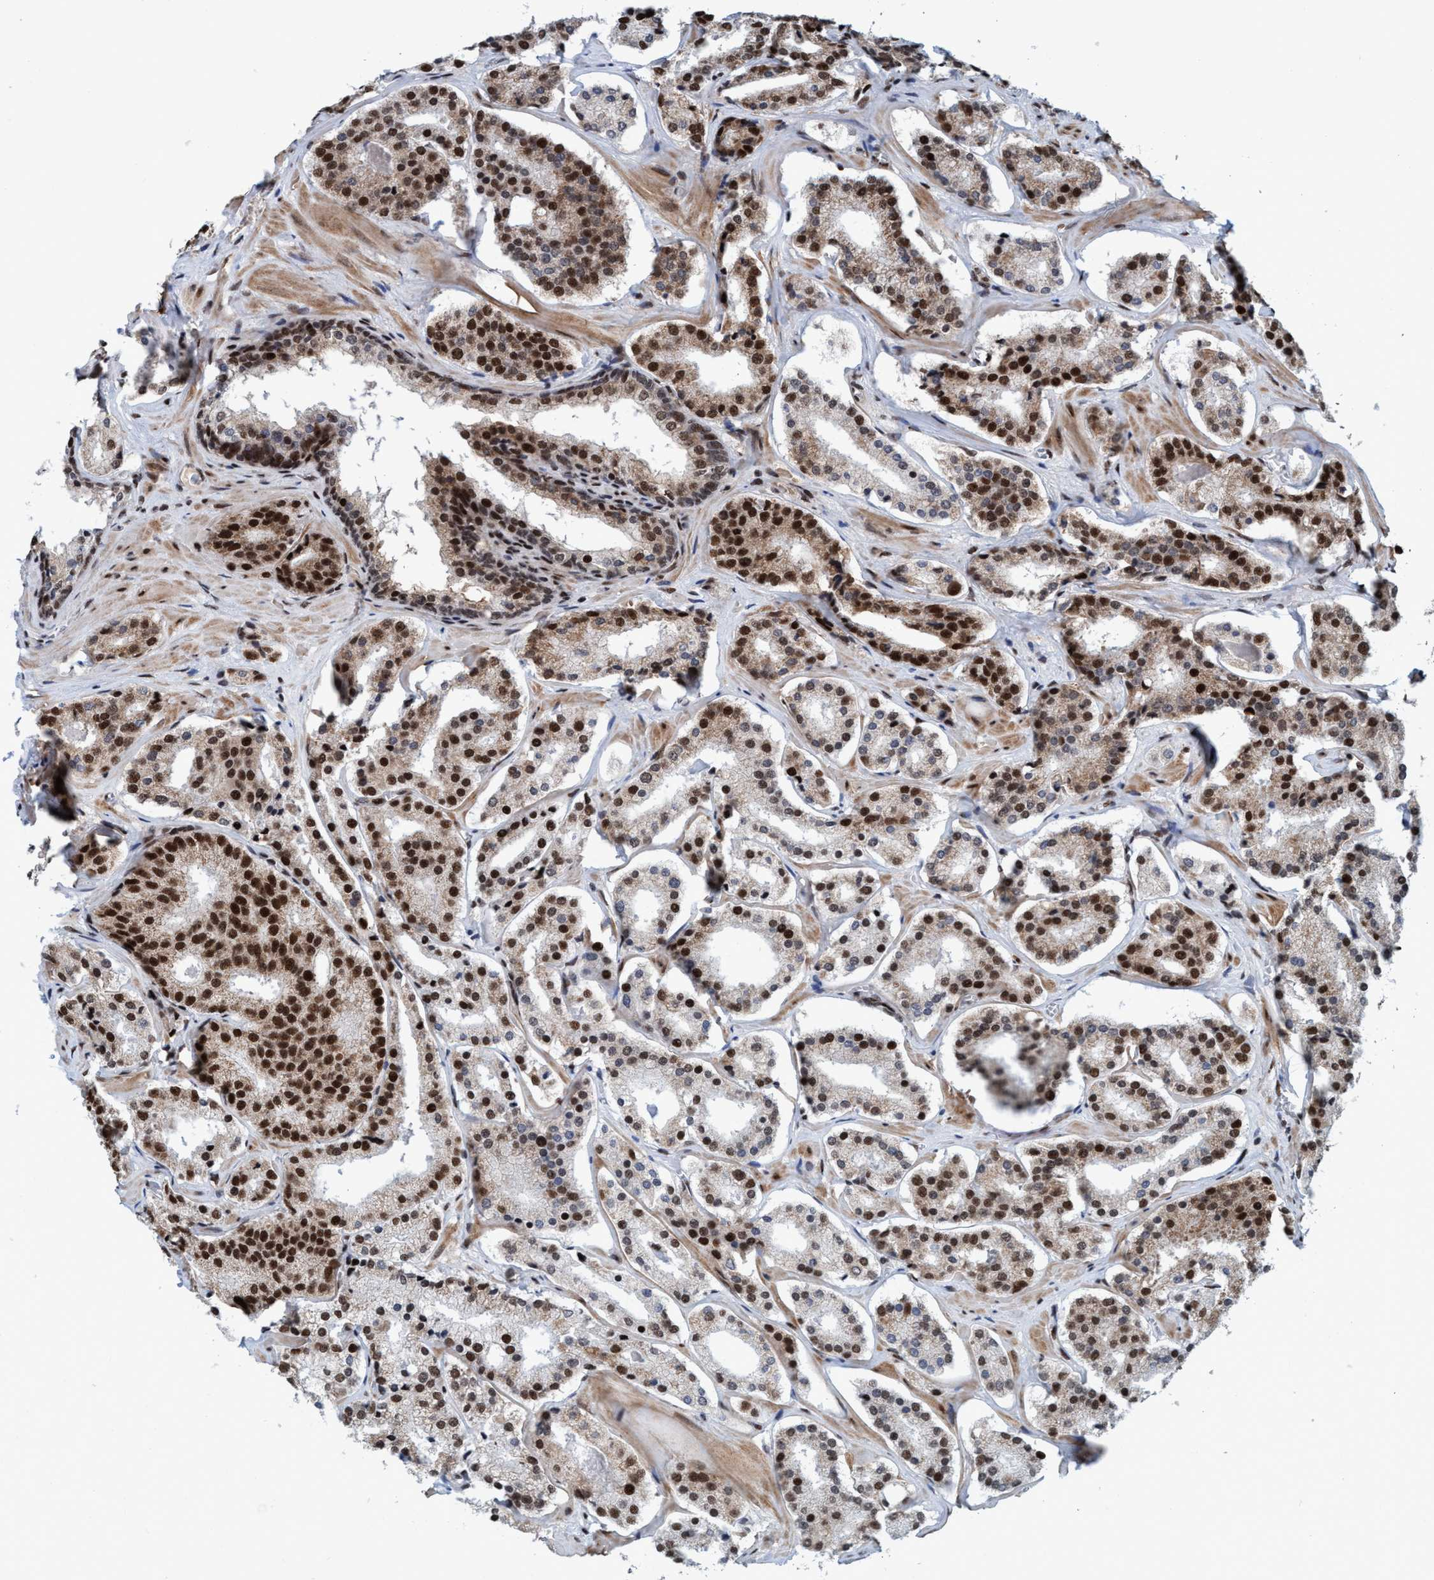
{"staining": {"intensity": "strong", "quantity": ">75%", "location": "nuclear"}, "tissue": "prostate cancer", "cell_type": "Tumor cells", "image_type": "cancer", "snomed": [{"axis": "morphology", "description": "Adenocarcinoma, High grade"}, {"axis": "topography", "description": "Prostate"}], "caption": "Protein staining reveals strong nuclear staining in about >75% of tumor cells in high-grade adenocarcinoma (prostate). Nuclei are stained in blue.", "gene": "TOPBP1", "patient": {"sex": "male", "age": 60}}